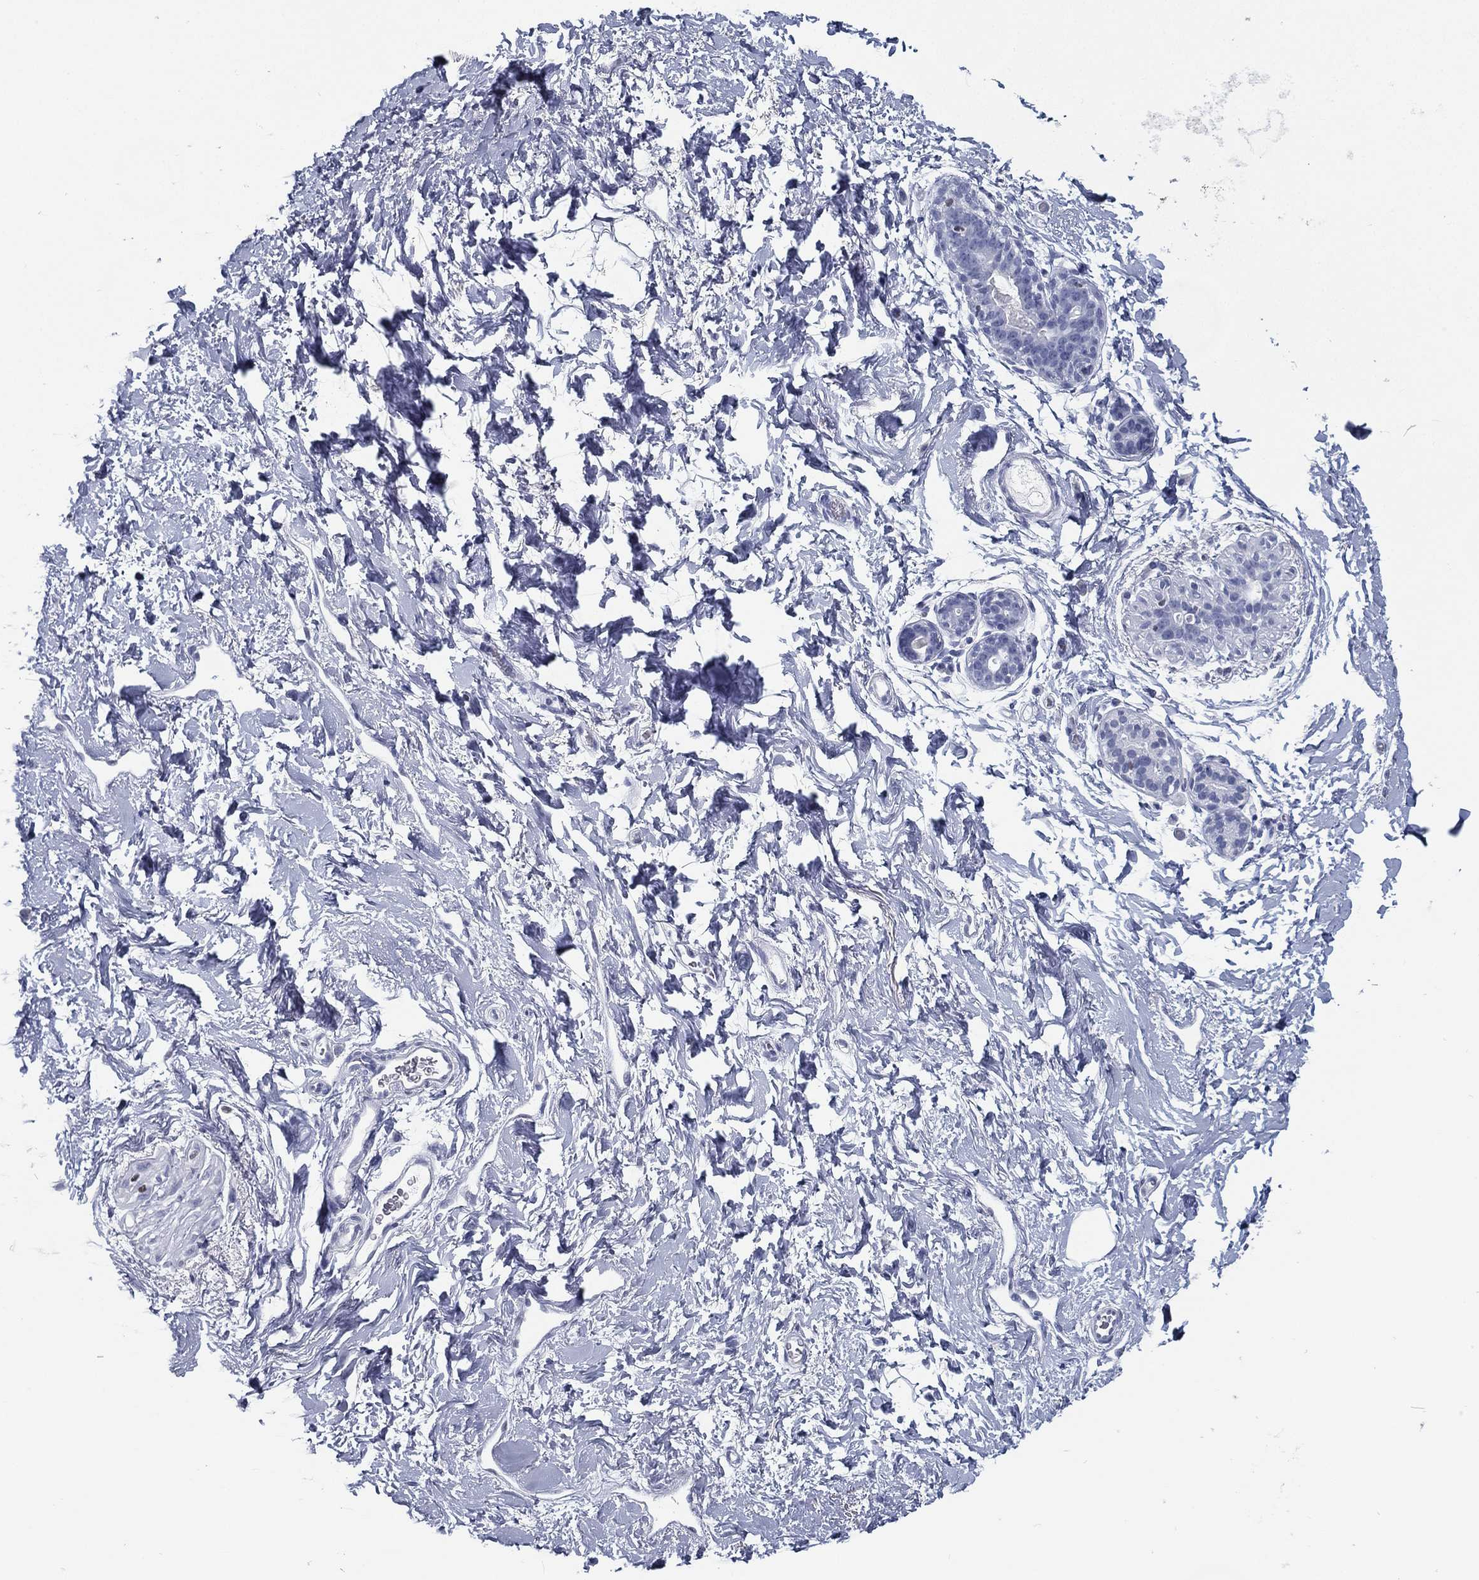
{"staining": {"intensity": "negative", "quantity": "none", "location": "none"}, "tissue": "breast", "cell_type": "Glandular cells", "image_type": "normal", "snomed": [{"axis": "morphology", "description": "Normal tissue, NOS"}, {"axis": "topography", "description": "Breast"}], "caption": "Human breast stained for a protein using immunohistochemistry (IHC) demonstrates no expression in glandular cells.", "gene": "PYHIN1", "patient": {"sex": "female", "age": 43}}